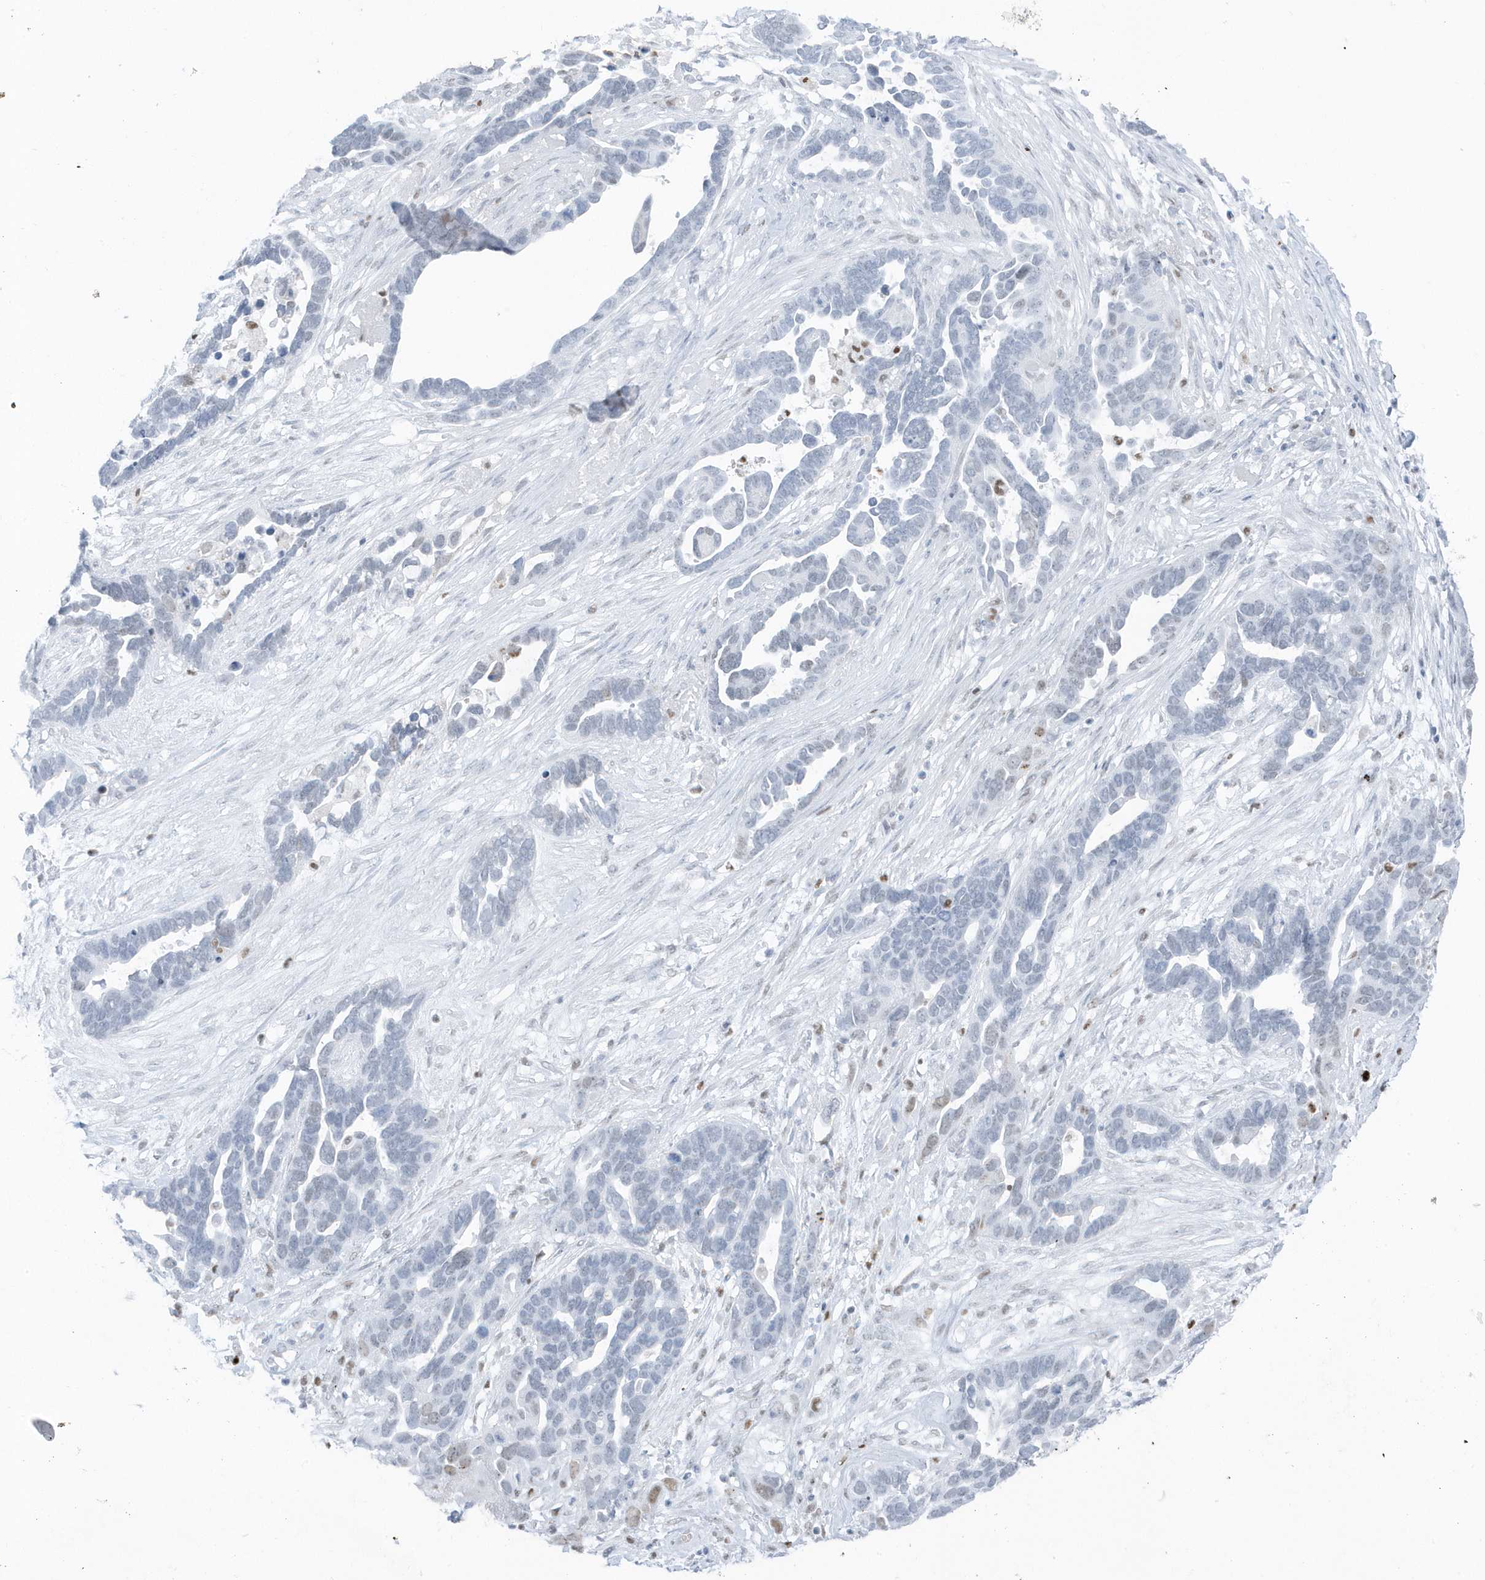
{"staining": {"intensity": "negative", "quantity": "none", "location": "none"}, "tissue": "ovarian cancer", "cell_type": "Tumor cells", "image_type": "cancer", "snomed": [{"axis": "morphology", "description": "Cystadenocarcinoma, serous, NOS"}, {"axis": "topography", "description": "Ovary"}], "caption": "High power microscopy micrograph of an immunohistochemistry histopathology image of serous cystadenocarcinoma (ovarian), revealing no significant staining in tumor cells.", "gene": "SMIM34", "patient": {"sex": "female", "age": 54}}